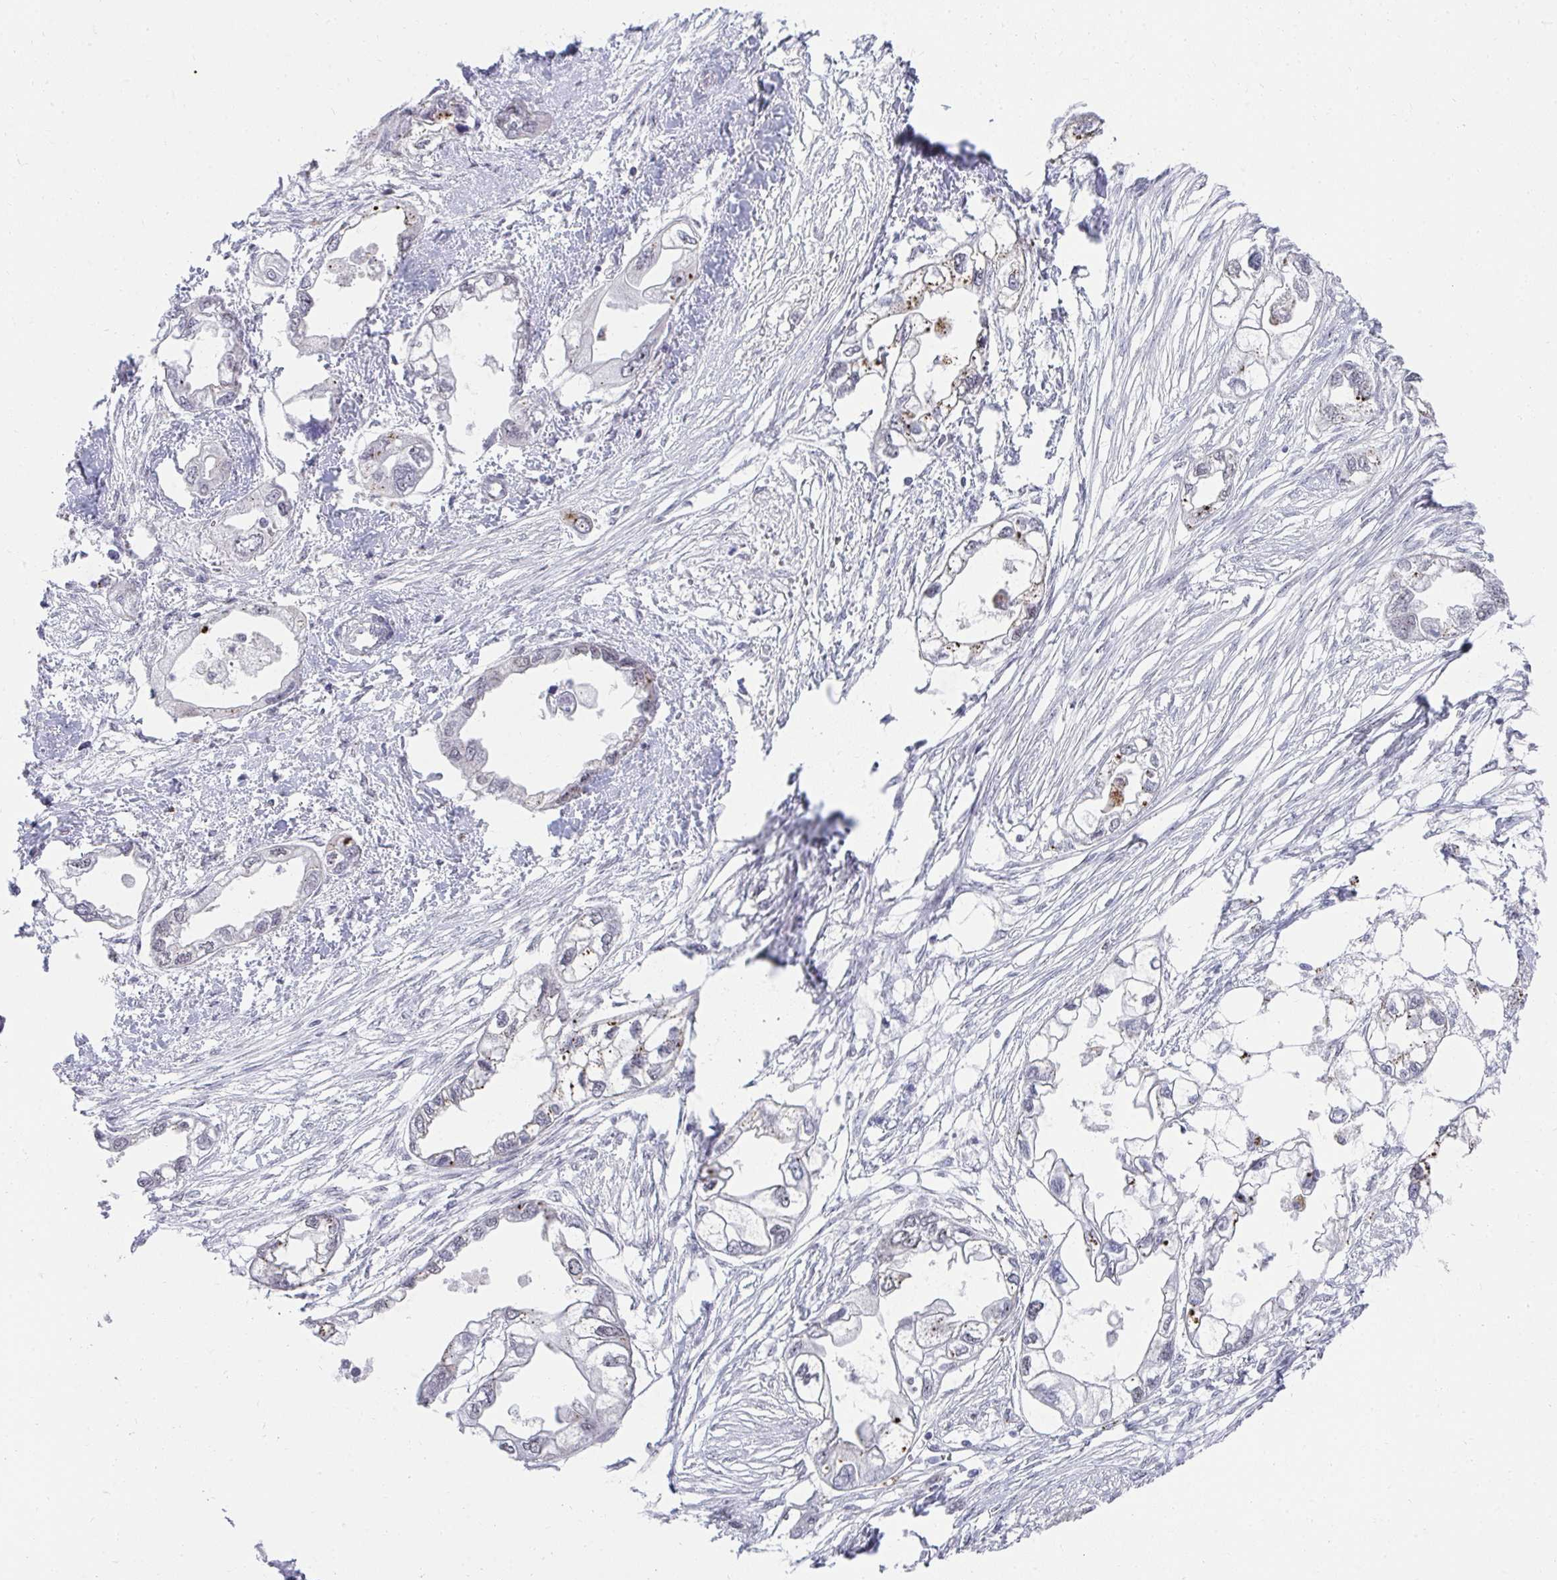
{"staining": {"intensity": "strong", "quantity": "<25%", "location": "cytoplasmic/membranous"}, "tissue": "endometrial cancer", "cell_type": "Tumor cells", "image_type": "cancer", "snomed": [{"axis": "morphology", "description": "Adenocarcinoma, NOS"}, {"axis": "morphology", "description": "Adenocarcinoma, metastatic, NOS"}, {"axis": "topography", "description": "Adipose tissue"}, {"axis": "topography", "description": "Endometrium"}], "caption": "The micrograph shows immunohistochemical staining of endometrial metastatic adenocarcinoma. There is strong cytoplasmic/membranous expression is identified in approximately <25% of tumor cells.", "gene": "HIRA", "patient": {"sex": "female", "age": 67}}